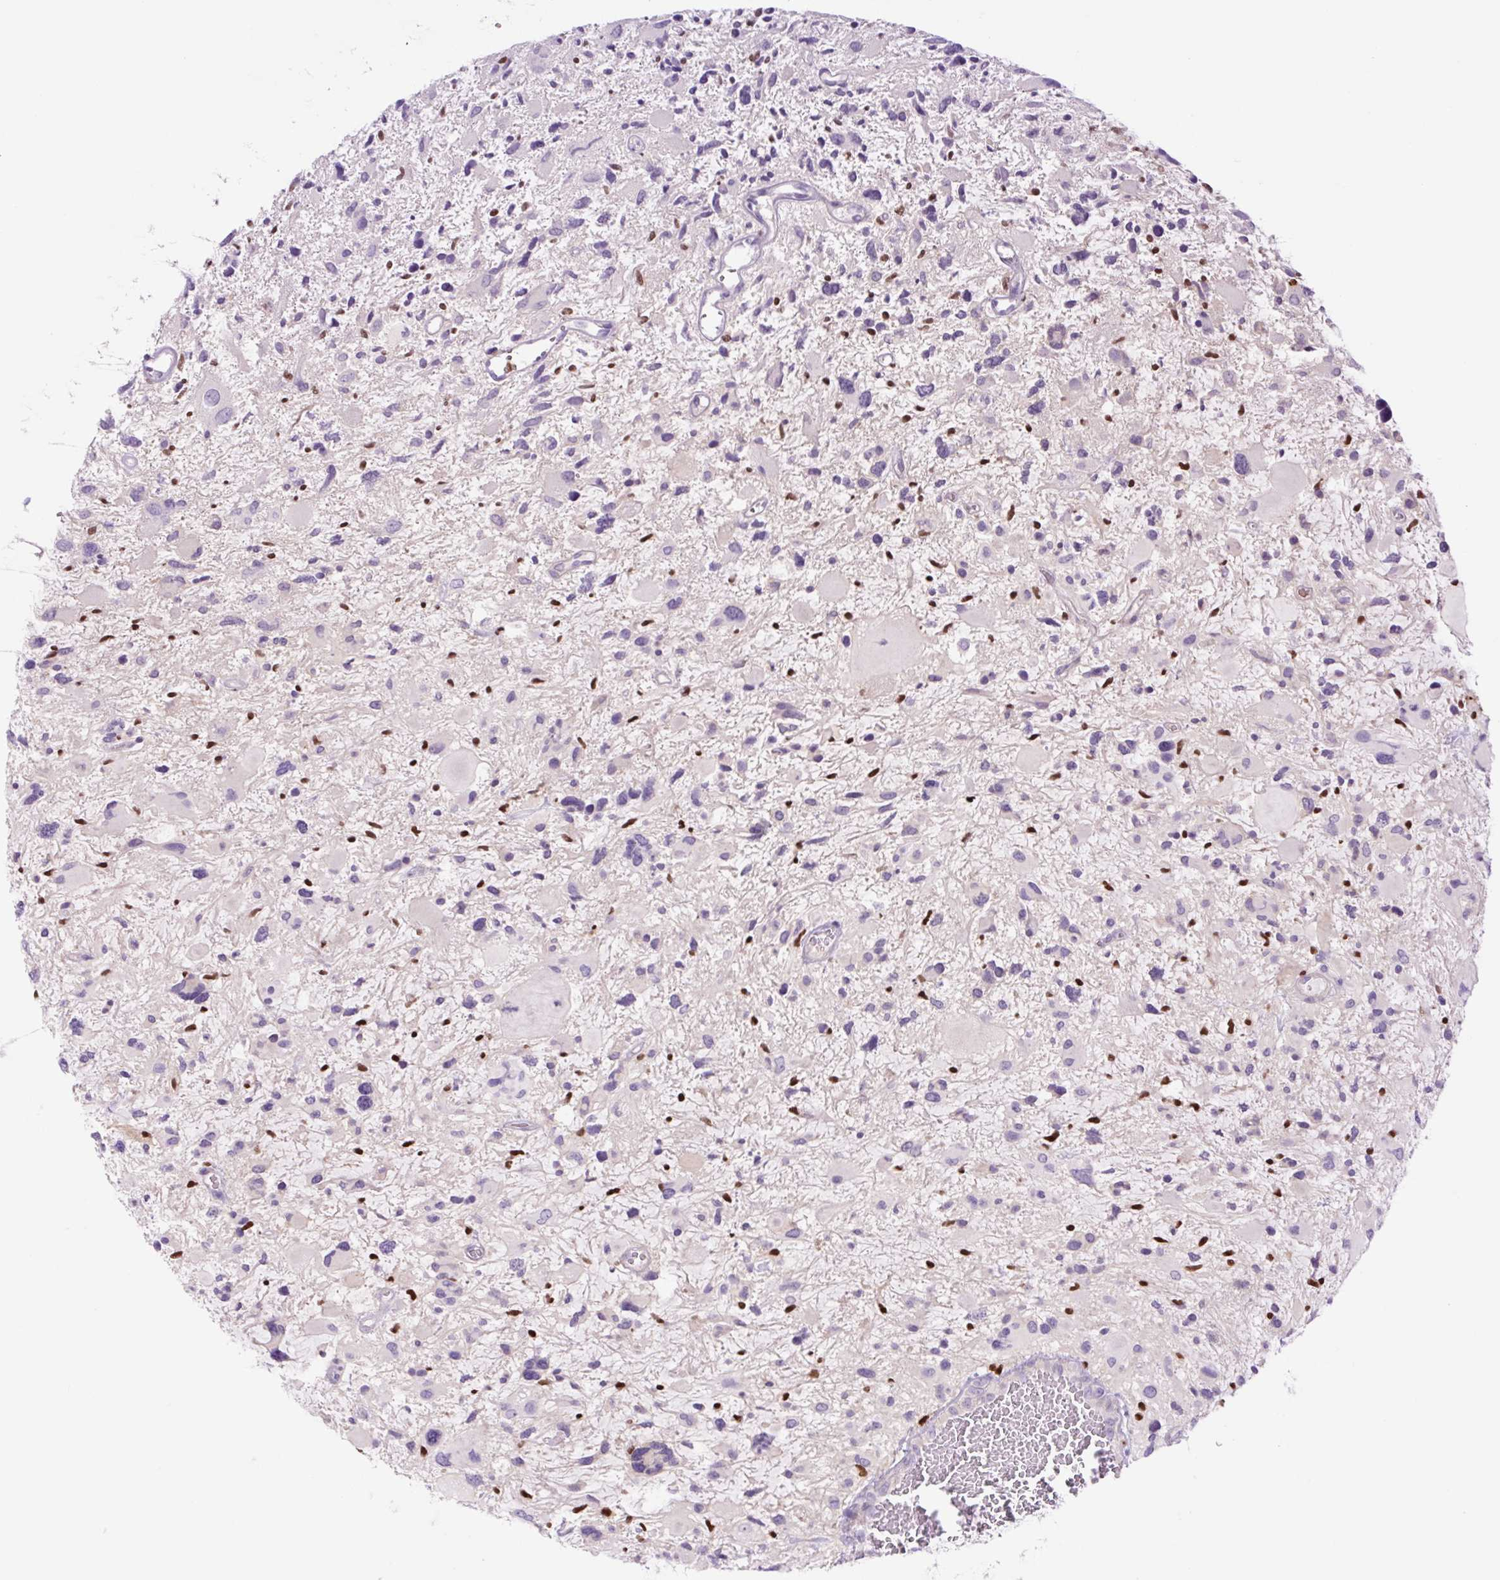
{"staining": {"intensity": "negative", "quantity": "none", "location": "none"}, "tissue": "glioma", "cell_type": "Tumor cells", "image_type": "cancer", "snomed": [{"axis": "morphology", "description": "Glioma, malignant, High grade"}, {"axis": "topography", "description": "Brain"}], "caption": "Tumor cells are negative for protein expression in human malignant glioma (high-grade).", "gene": "SPI1", "patient": {"sex": "female", "age": 11}}